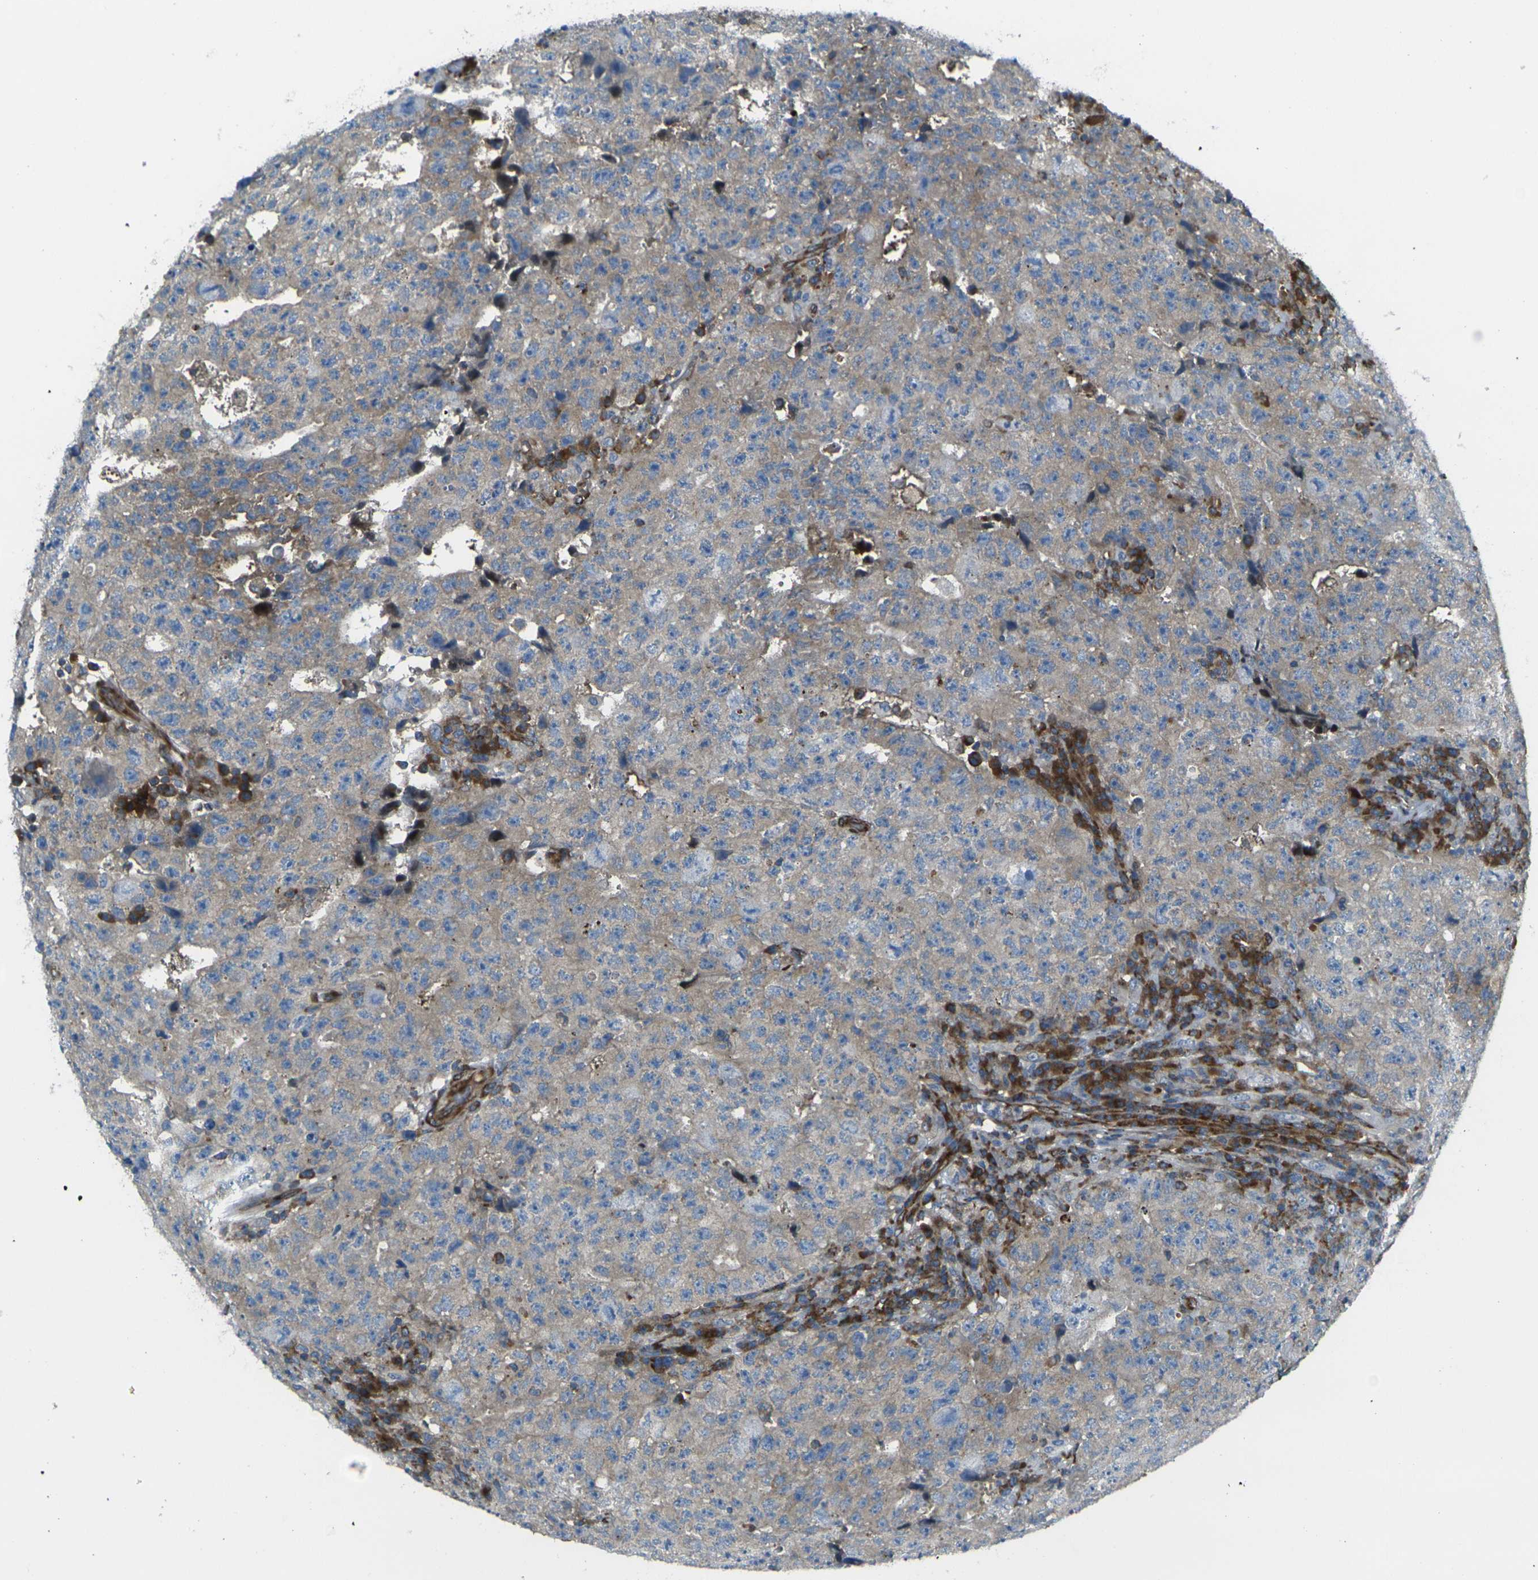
{"staining": {"intensity": "weak", "quantity": ">75%", "location": "cytoplasmic/membranous"}, "tissue": "testis cancer", "cell_type": "Tumor cells", "image_type": "cancer", "snomed": [{"axis": "morphology", "description": "Necrosis, NOS"}, {"axis": "morphology", "description": "Carcinoma, Embryonal, NOS"}, {"axis": "topography", "description": "Testis"}], "caption": "Embryonal carcinoma (testis) tissue displays weak cytoplasmic/membranous positivity in approximately >75% of tumor cells, visualized by immunohistochemistry.", "gene": "CELSR2", "patient": {"sex": "male", "age": 19}}